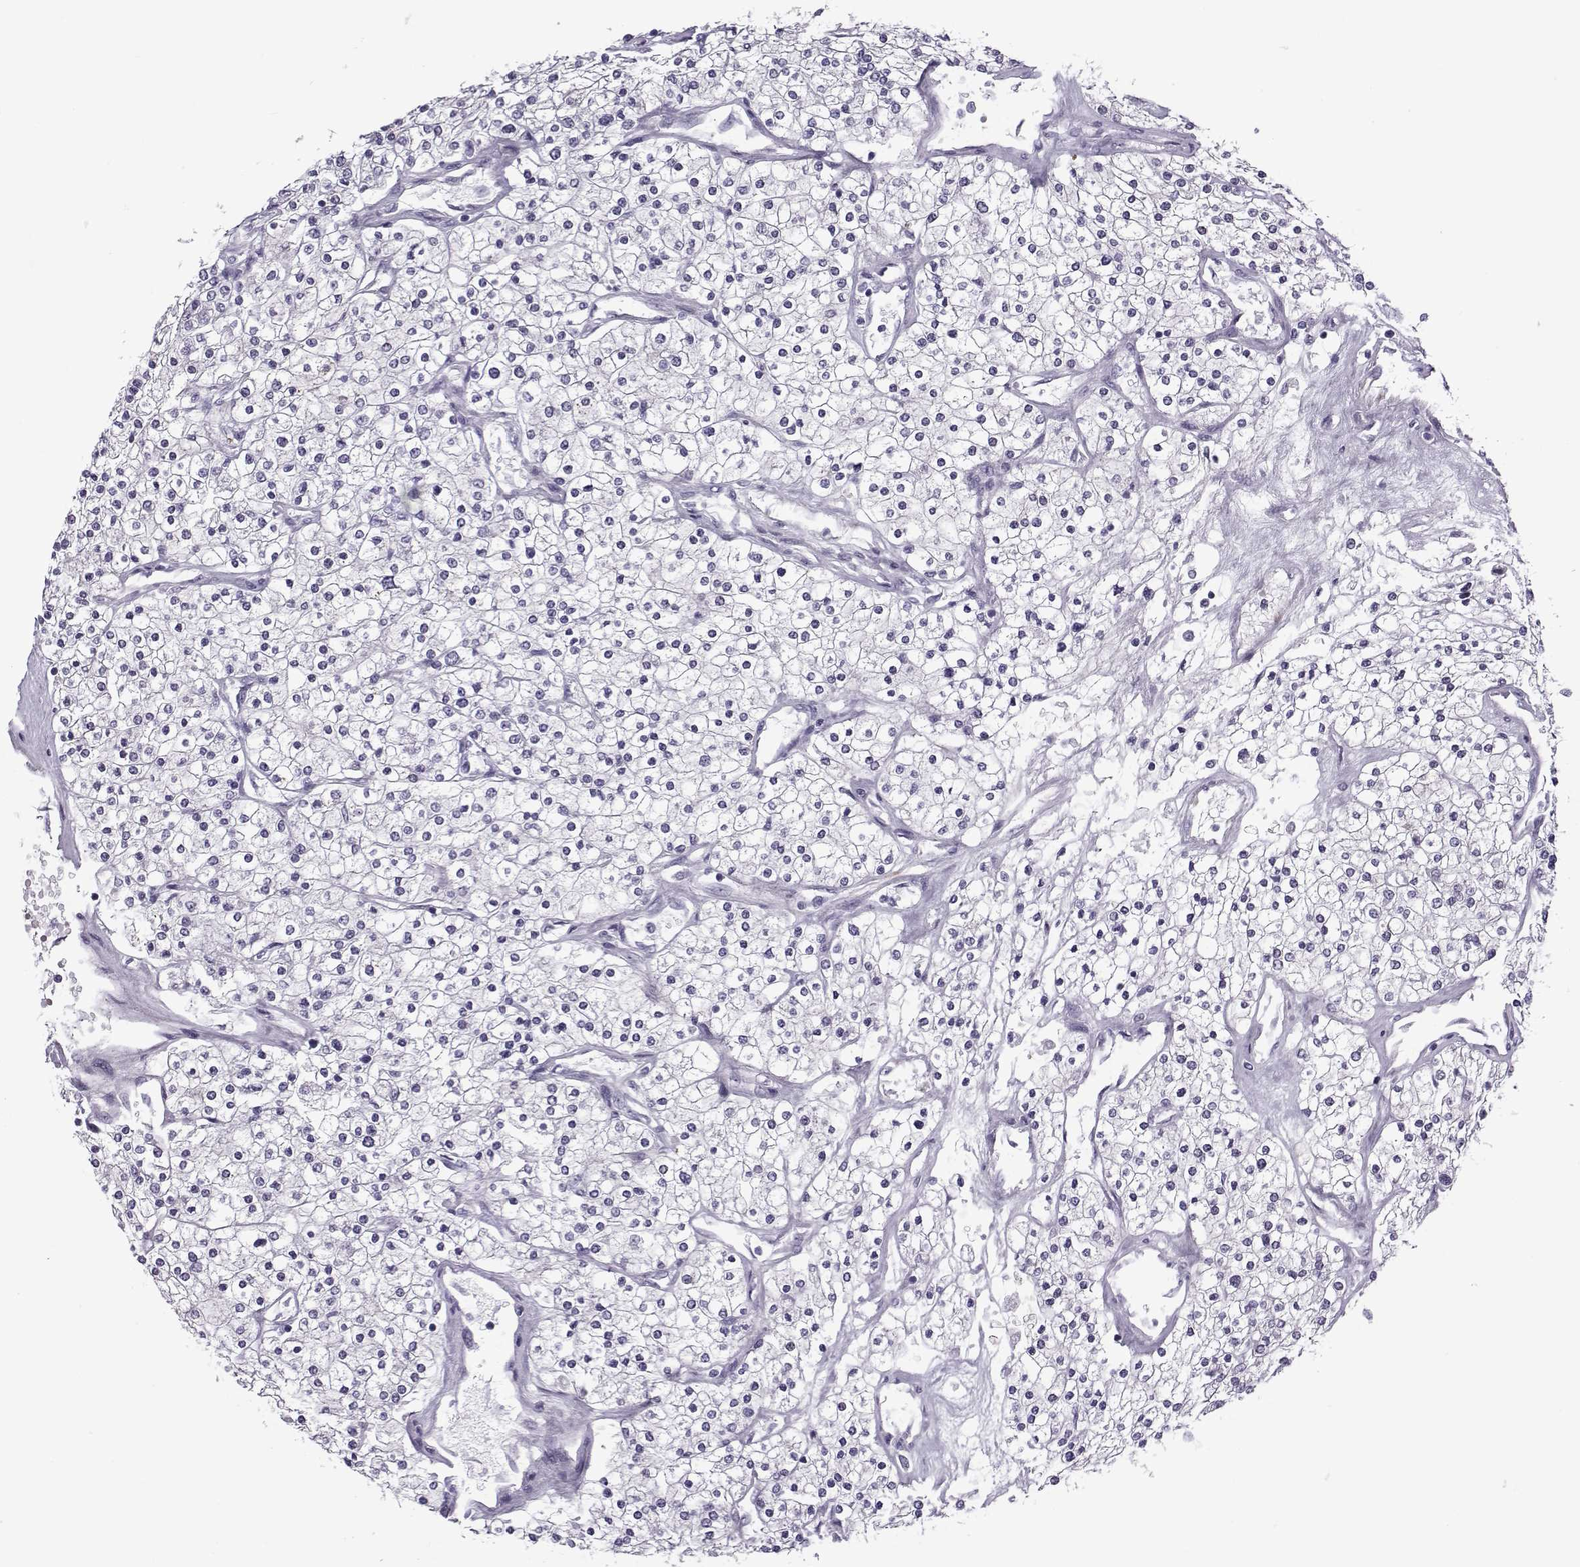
{"staining": {"intensity": "negative", "quantity": "none", "location": "none"}, "tissue": "renal cancer", "cell_type": "Tumor cells", "image_type": "cancer", "snomed": [{"axis": "morphology", "description": "Adenocarcinoma, NOS"}, {"axis": "topography", "description": "Kidney"}], "caption": "IHC of human adenocarcinoma (renal) exhibits no staining in tumor cells. Nuclei are stained in blue.", "gene": "OIP5", "patient": {"sex": "male", "age": 80}}